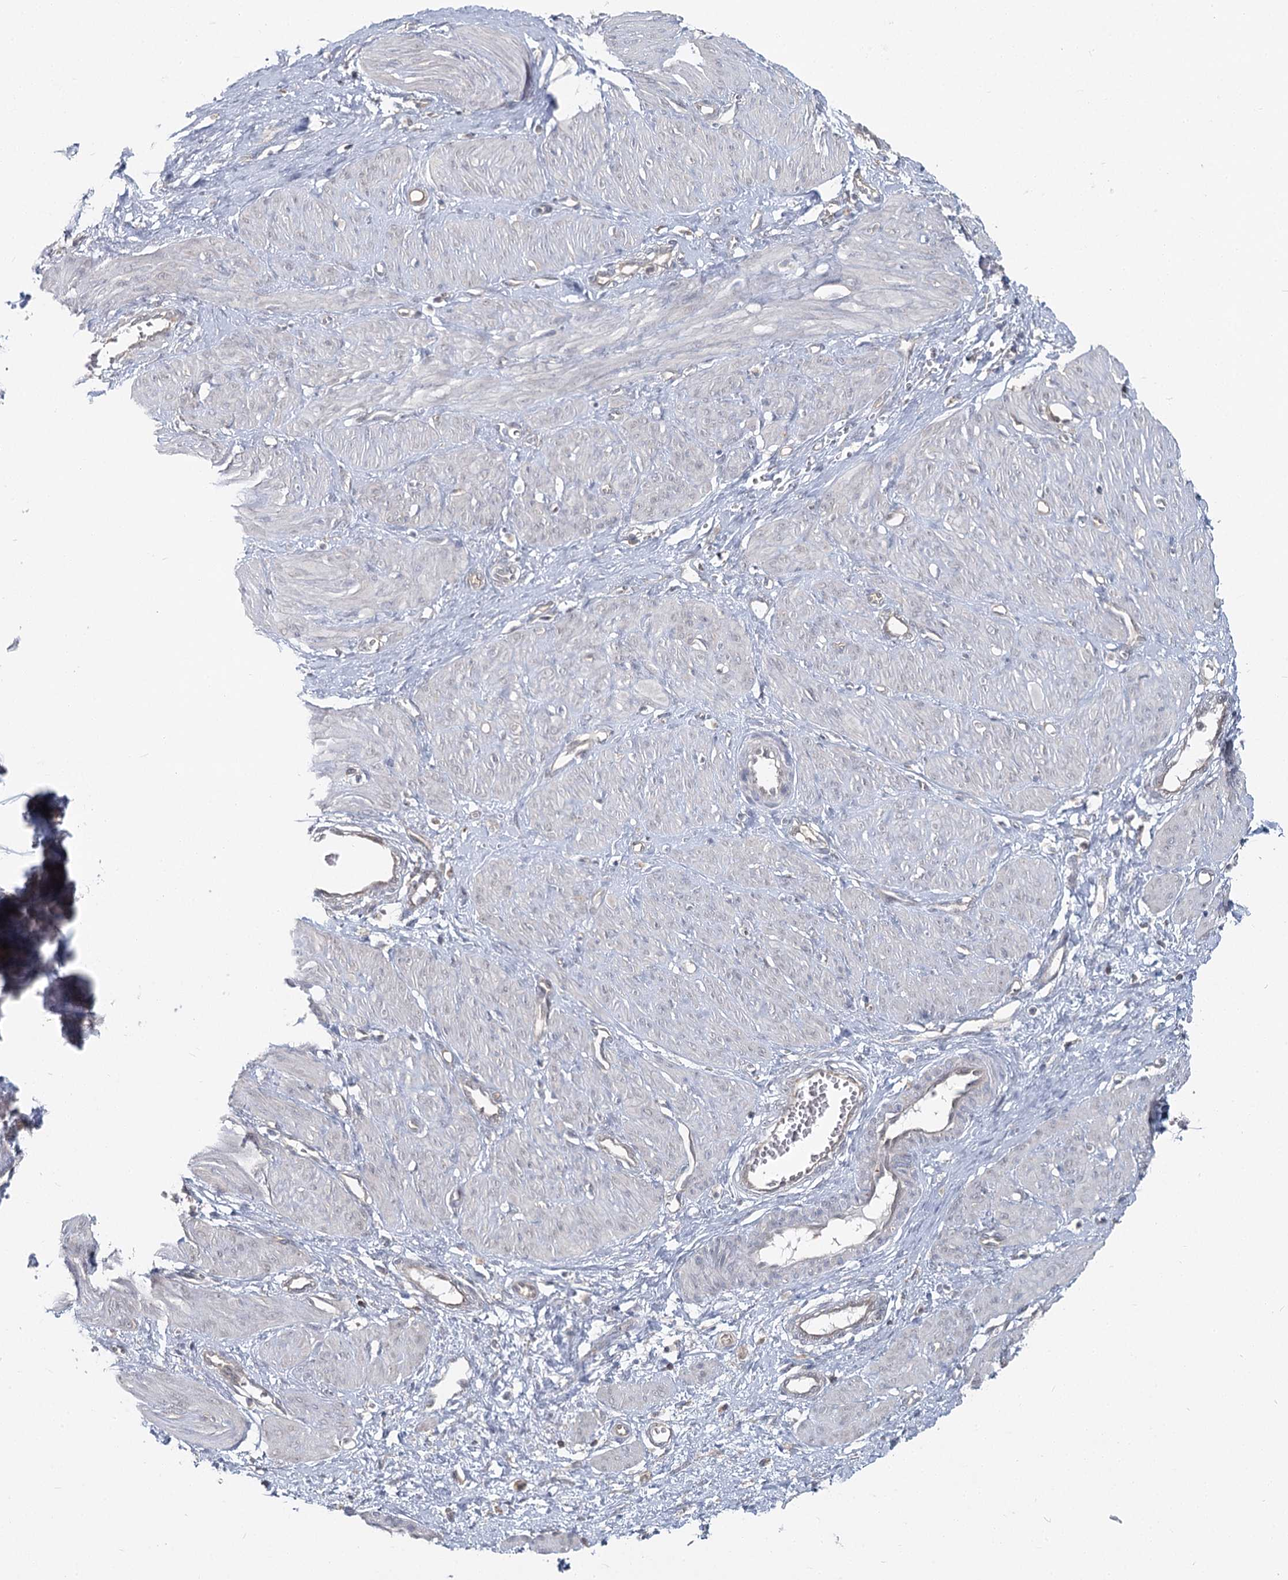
{"staining": {"intensity": "negative", "quantity": "none", "location": "none"}, "tissue": "smooth muscle", "cell_type": "Smooth muscle cells", "image_type": "normal", "snomed": [{"axis": "morphology", "description": "Normal tissue, NOS"}, {"axis": "topography", "description": "Endometrium"}], "caption": "DAB (3,3'-diaminobenzidine) immunohistochemical staining of unremarkable human smooth muscle exhibits no significant staining in smooth muscle cells. Nuclei are stained in blue.", "gene": "THNSL1", "patient": {"sex": "female", "age": 33}}